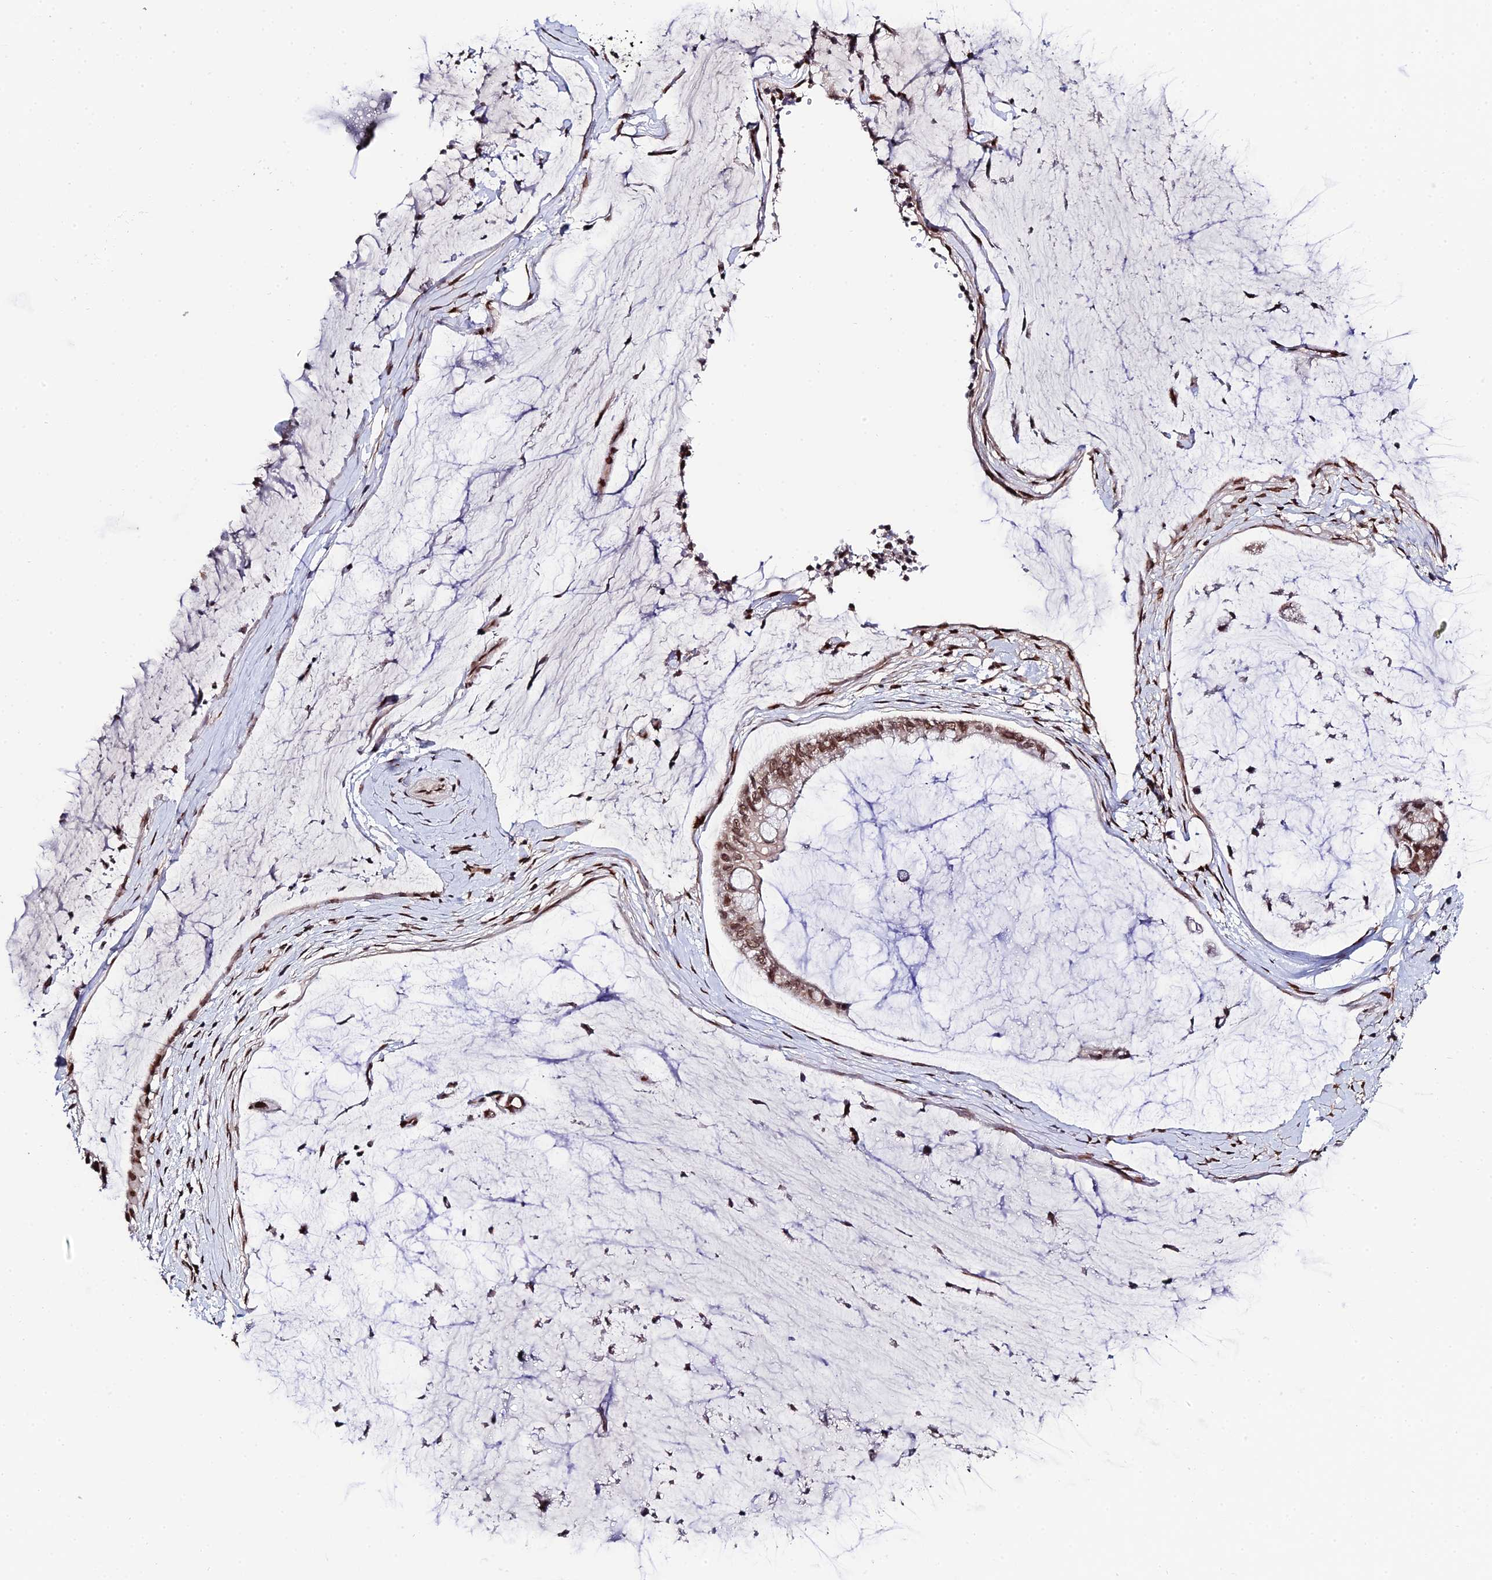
{"staining": {"intensity": "moderate", "quantity": ">75%", "location": "nuclear"}, "tissue": "ovarian cancer", "cell_type": "Tumor cells", "image_type": "cancer", "snomed": [{"axis": "morphology", "description": "Cystadenocarcinoma, mucinous, NOS"}, {"axis": "topography", "description": "Ovary"}], "caption": "An immunohistochemistry photomicrograph of tumor tissue is shown. Protein staining in brown highlights moderate nuclear positivity in ovarian mucinous cystadenocarcinoma within tumor cells.", "gene": "SYT15", "patient": {"sex": "female", "age": 39}}